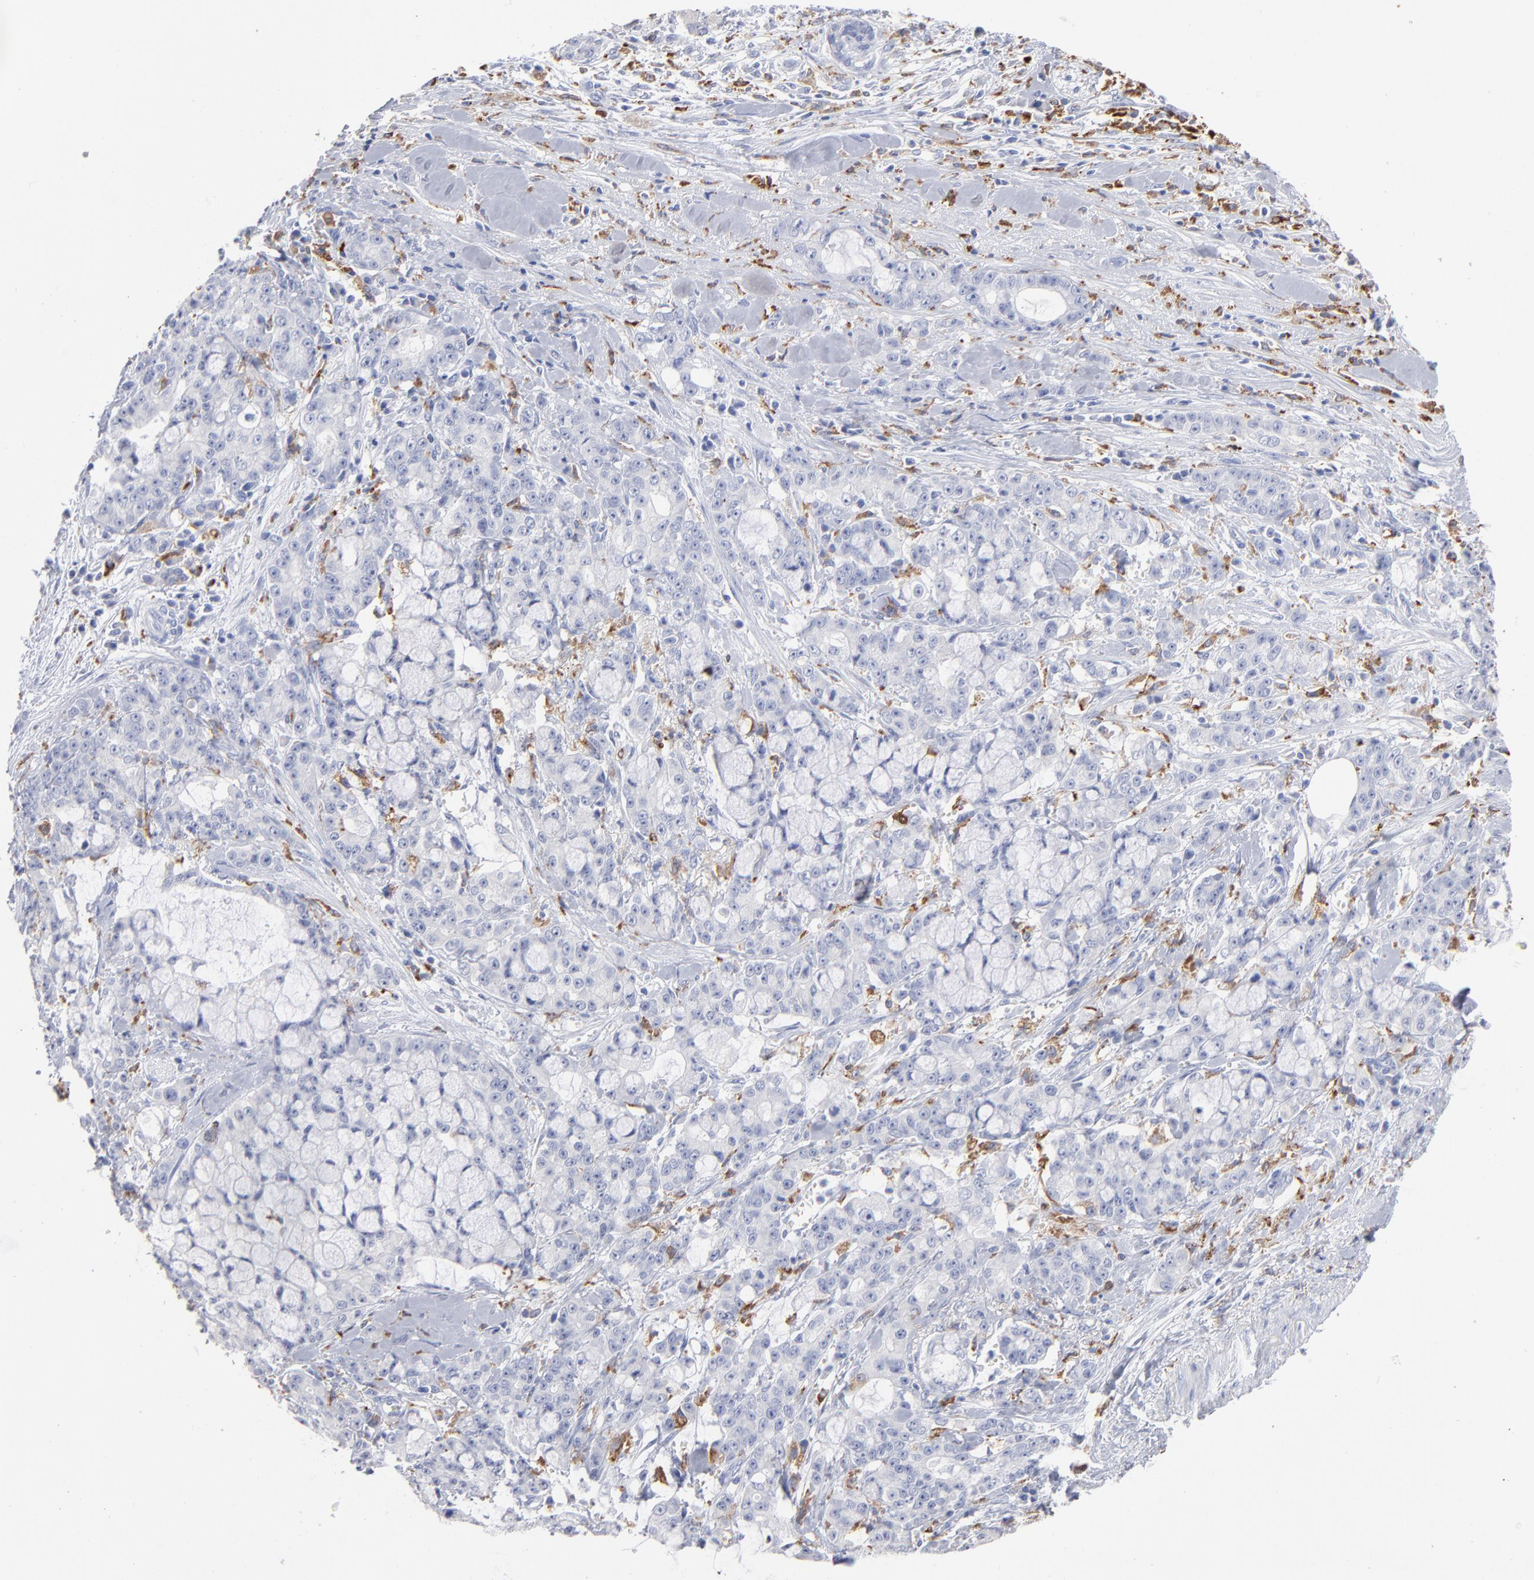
{"staining": {"intensity": "negative", "quantity": "none", "location": "none"}, "tissue": "pancreatic cancer", "cell_type": "Tumor cells", "image_type": "cancer", "snomed": [{"axis": "morphology", "description": "Adenocarcinoma, NOS"}, {"axis": "topography", "description": "Pancreas"}], "caption": "This histopathology image is of adenocarcinoma (pancreatic) stained with IHC to label a protein in brown with the nuclei are counter-stained blue. There is no expression in tumor cells. Brightfield microscopy of immunohistochemistry stained with DAB (3,3'-diaminobenzidine) (brown) and hematoxylin (blue), captured at high magnification.", "gene": "CD180", "patient": {"sex": "female", "age": 73}}